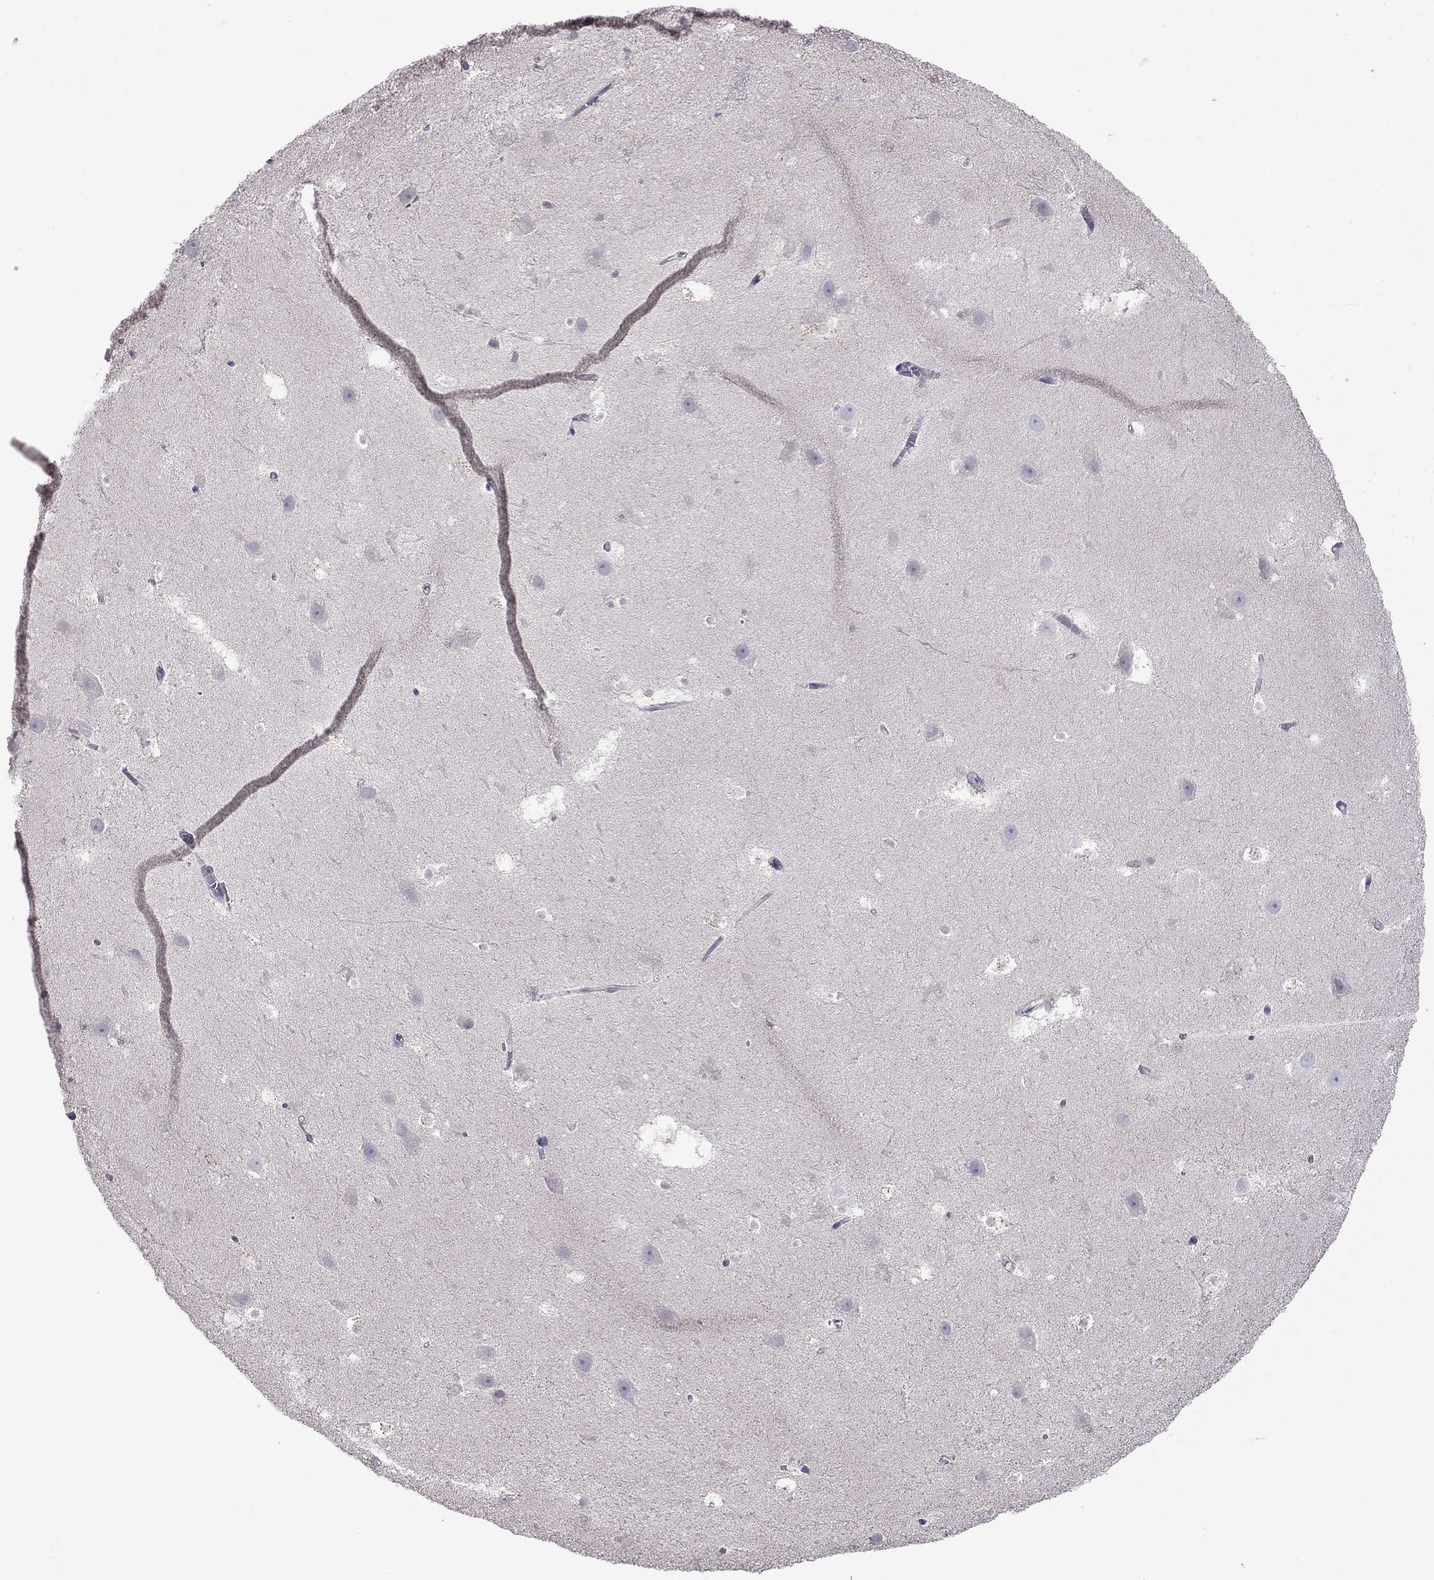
{"staining": {"intensity": "negative", "quantity": "none", "location": "none"}, "tissue": "hippocampus", "cell_type": "Glial cells", "image_type": "normal", "snomed": [{"axis": "morphology", "description": "Normal tissue, NOS"}, {"axis": "topography", "description": "Hippocampus"}], "caption": "This is an immunohistochemistry photomicrograph of unremarkable human hippocampus. There is no staining in glial cells.", "gene": "LRRC39", "patient": {"sex": "male", "age": 26}}